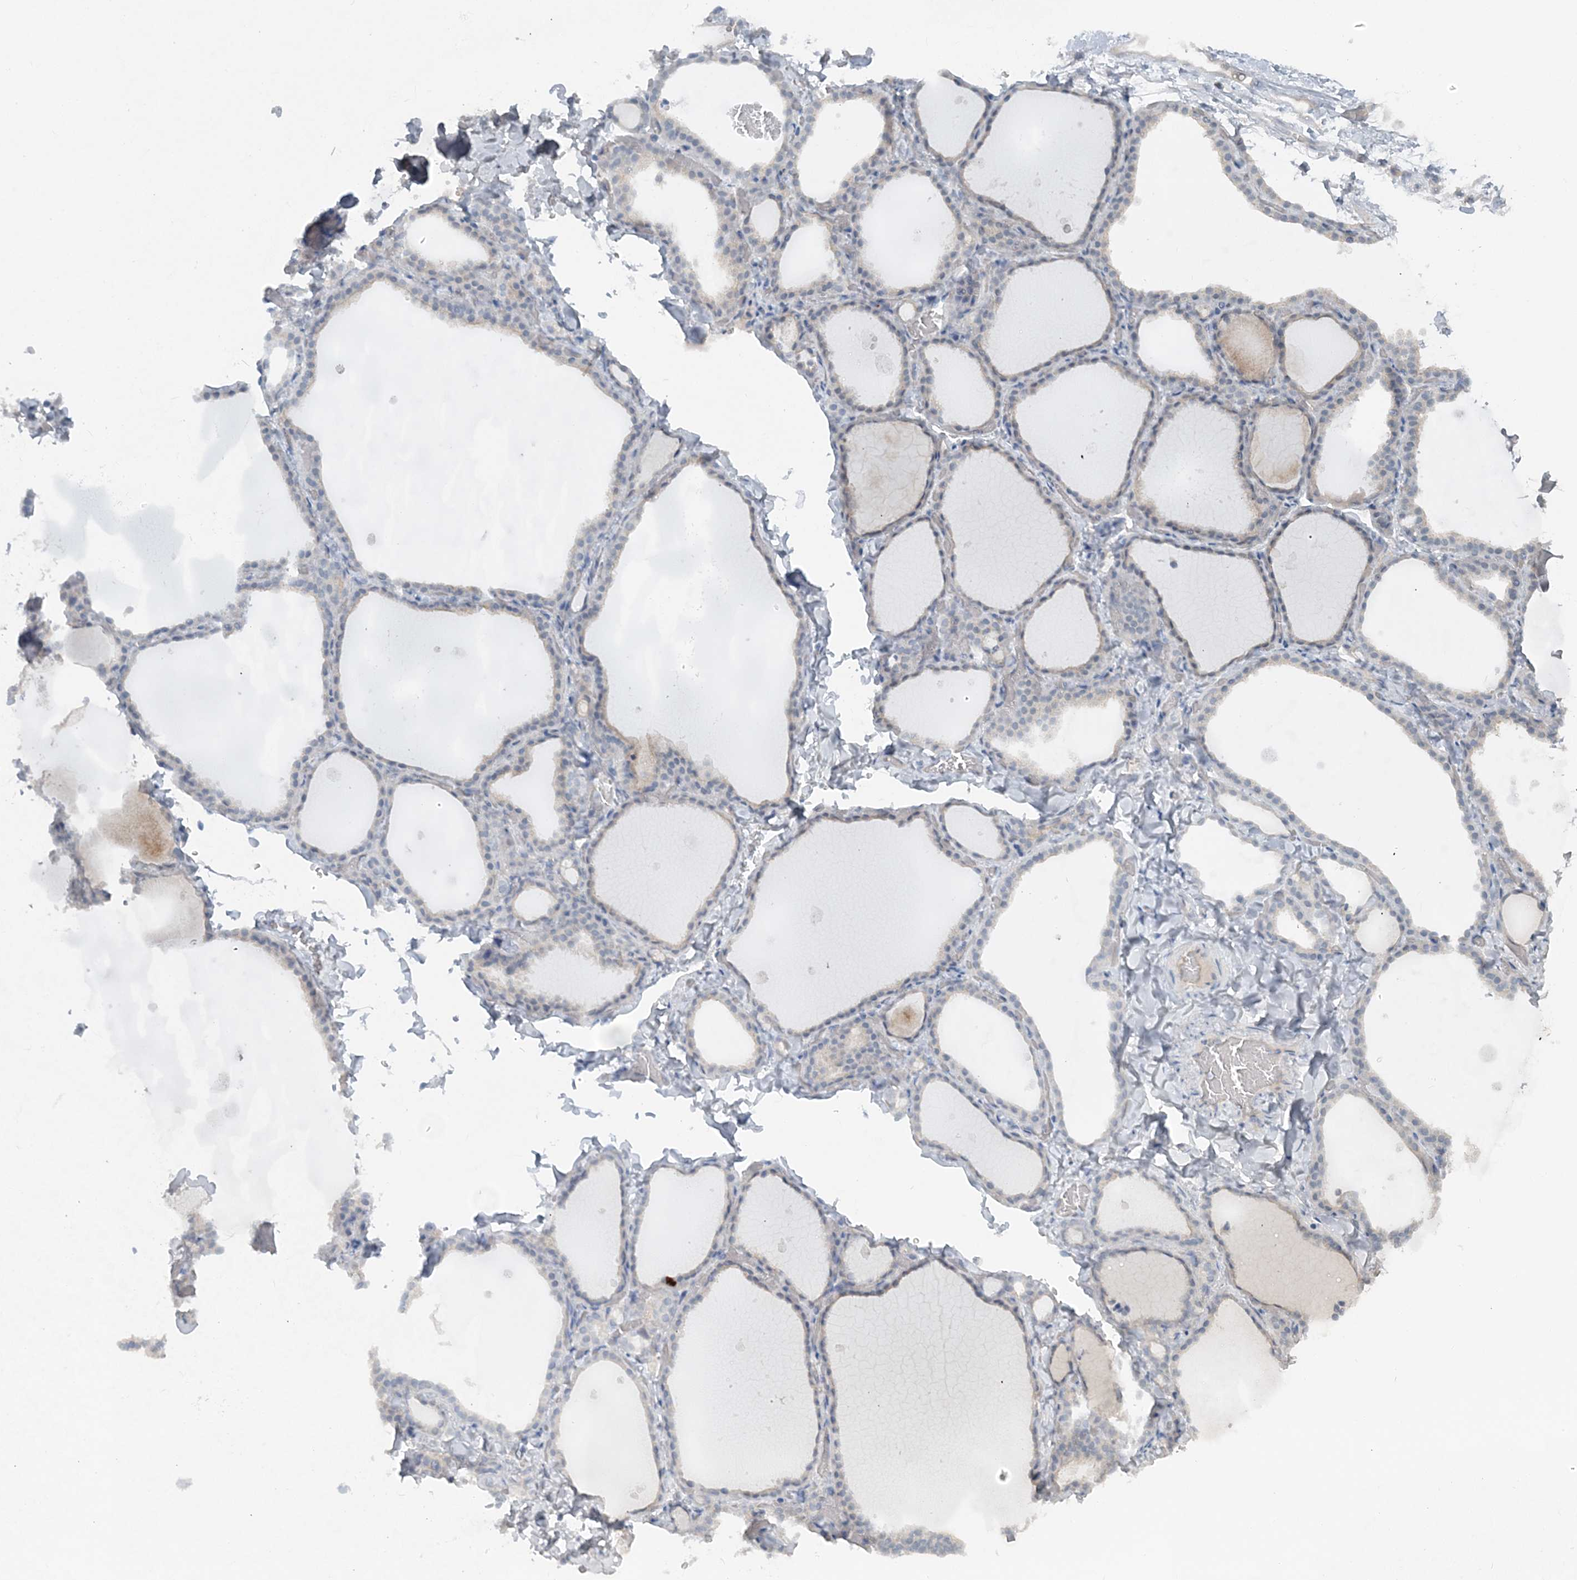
{"staining": {"intensity": "weak", "quantity": "<25%", "location": "cytoplasmic/membranous"}, "tissue": "thyroid gland", "cell_type": "Glandular cells", "image_type": "normal", "snomed": [{"axis": "morphology", "description": "Normal tissue, NOS"}, {"axis": "topography", "description": "Thyroid gland"}], "caption": "Glandular cells show no significant expression in normal thyroid gland. Brightfield microscopy of immunohistochemistry (IHC) stained with DAB (brown) and hematoxylin (blue), captured at high magnification.", "gene": "ATP11A", "patient": {"sex": "female", "age": 22}}